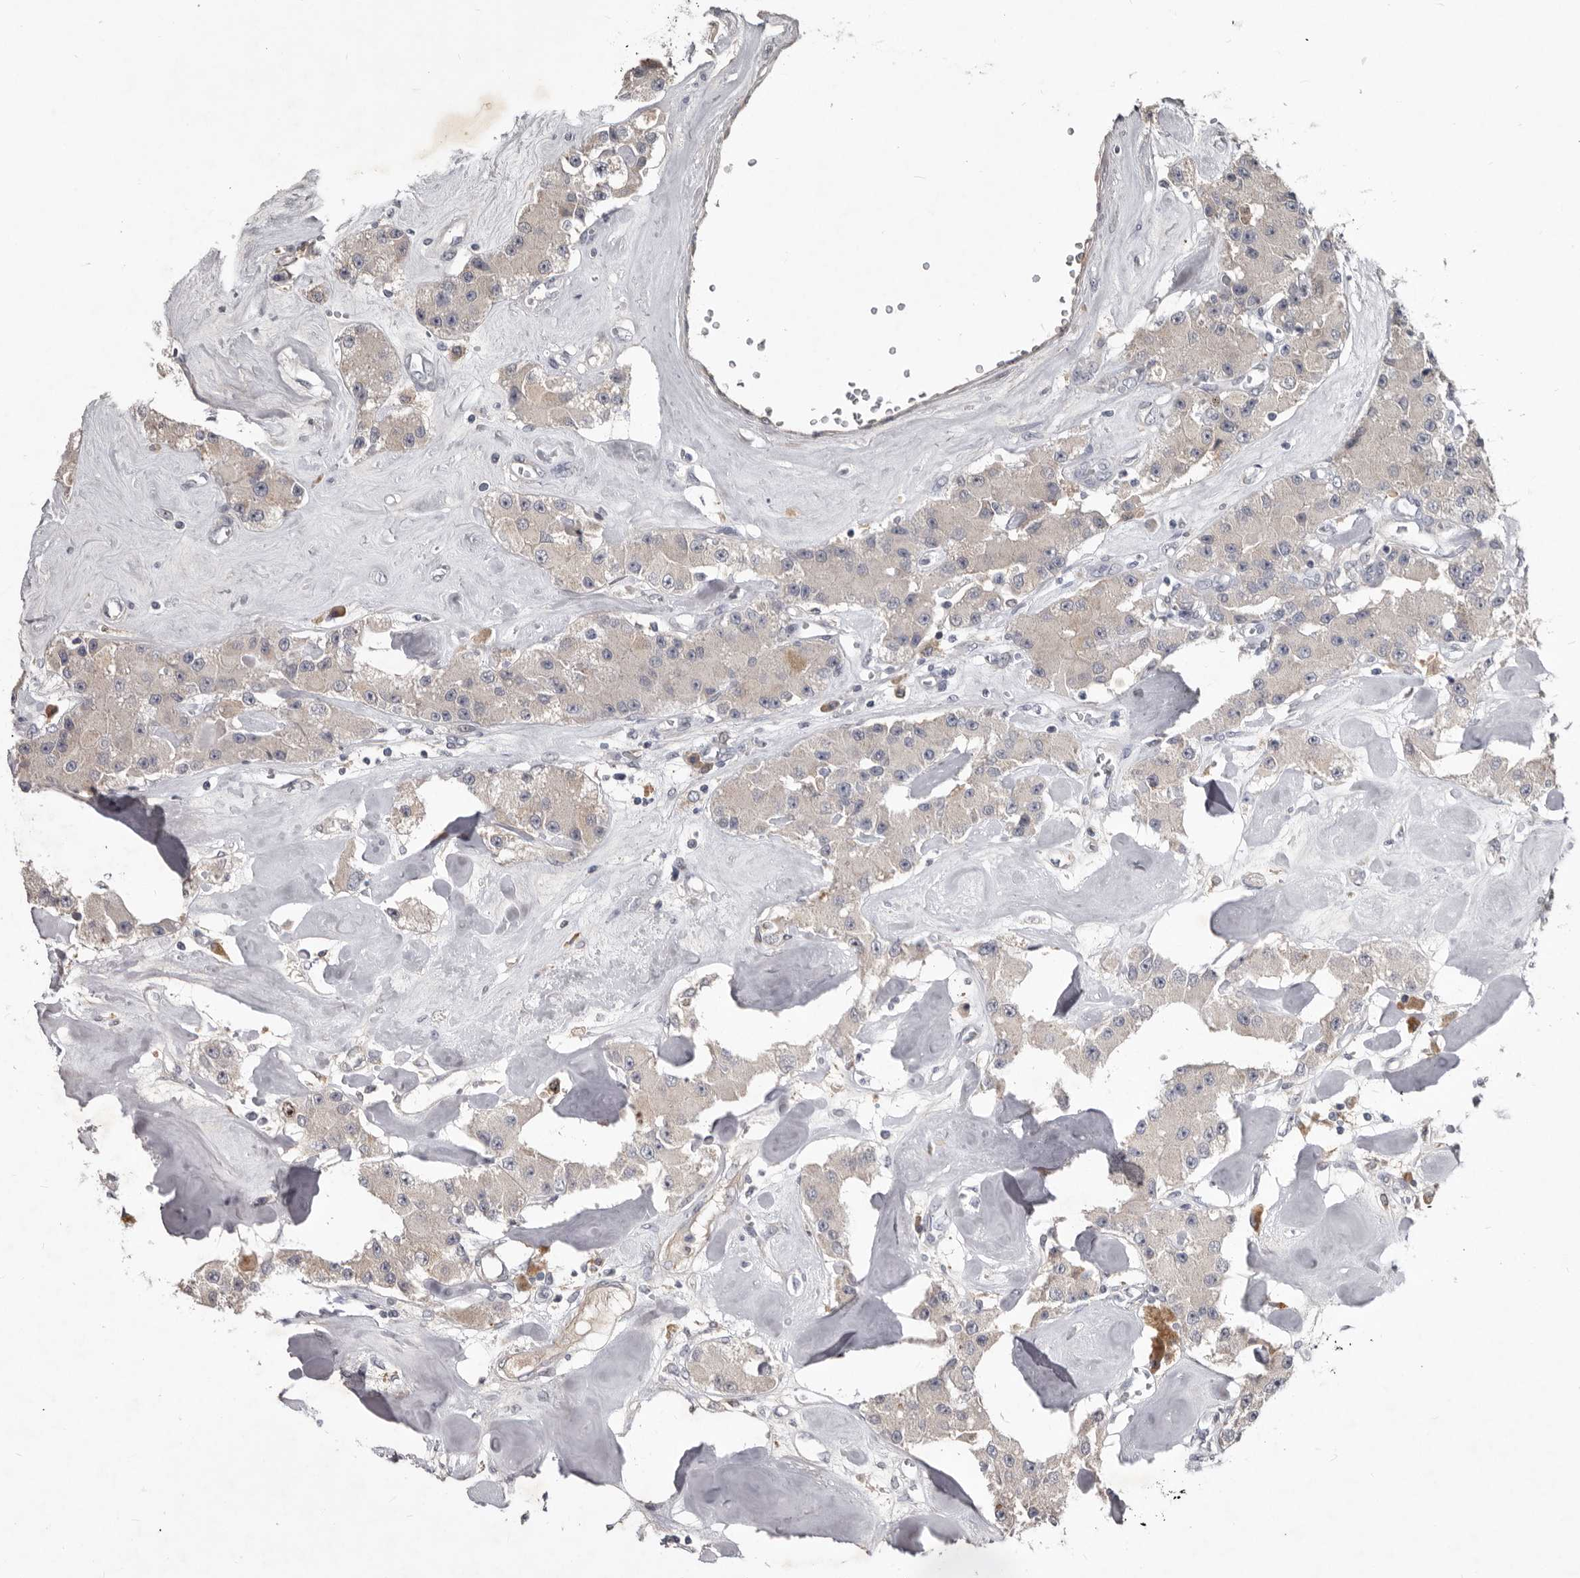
{"staining": {"intensity": "negative", "quantity": "none", "location": "none"}, "tissue": "carcinoid", "cell_type": "Tumor cells", "image_type": "cancer", "snomed": [{"axis": "morphology", "description": "Carcinoid, malignant, NOS"}, {"axis": "topography", "description": "Pancreas"}], "caption": "The micrograph reveals no significant positivity in tumor cells of malignant carcinoid. (DAB (3,3'-diaminobenzidine) IHC with hematoxylin counter stain).", "gene": "CDCA8", "patient": {"sex": "male", "age": 41}}